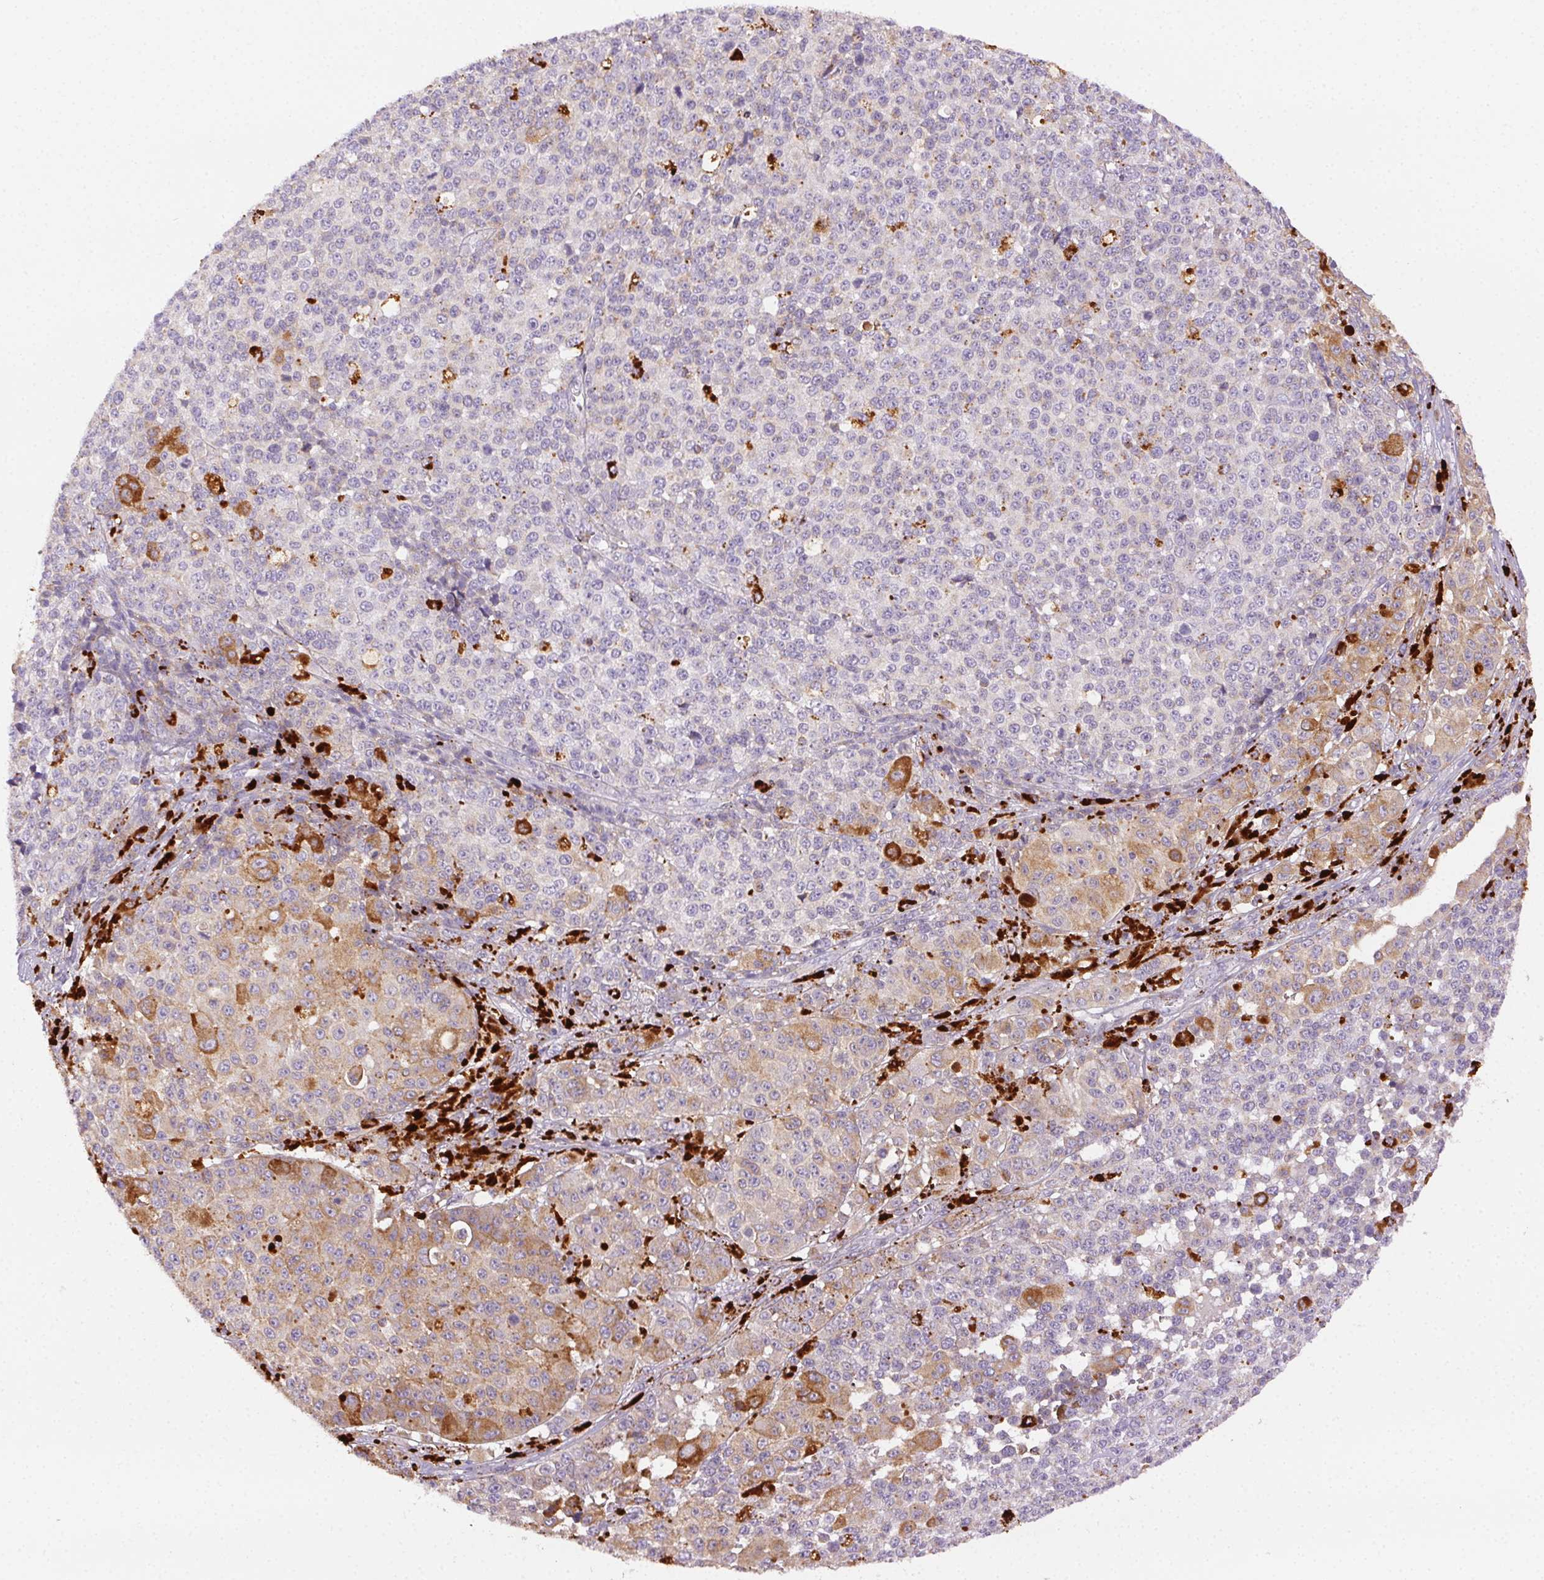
{"staining": {"intensity": "weak", "quantity": "25%-75%", "location": "cytoplasmic/membranous"}, "tissue": "melanoma", "cell_type": "Tumor cells", "image_type": "cancer", "snomed": [{"axis": "morphology", "description": "Malignant melanoma, NOS"}, {"axis": "topography", "description": "Skin"}], "caption": "An IHC histopathology image of neoplastic tissue is shown. Protein staining in brown labels weak cytoplasmic/membranous positivity in malignant melanoma within tumor cells.", "gene": "SCPEP1", "patient": {"sex": "female", "age": 58}}